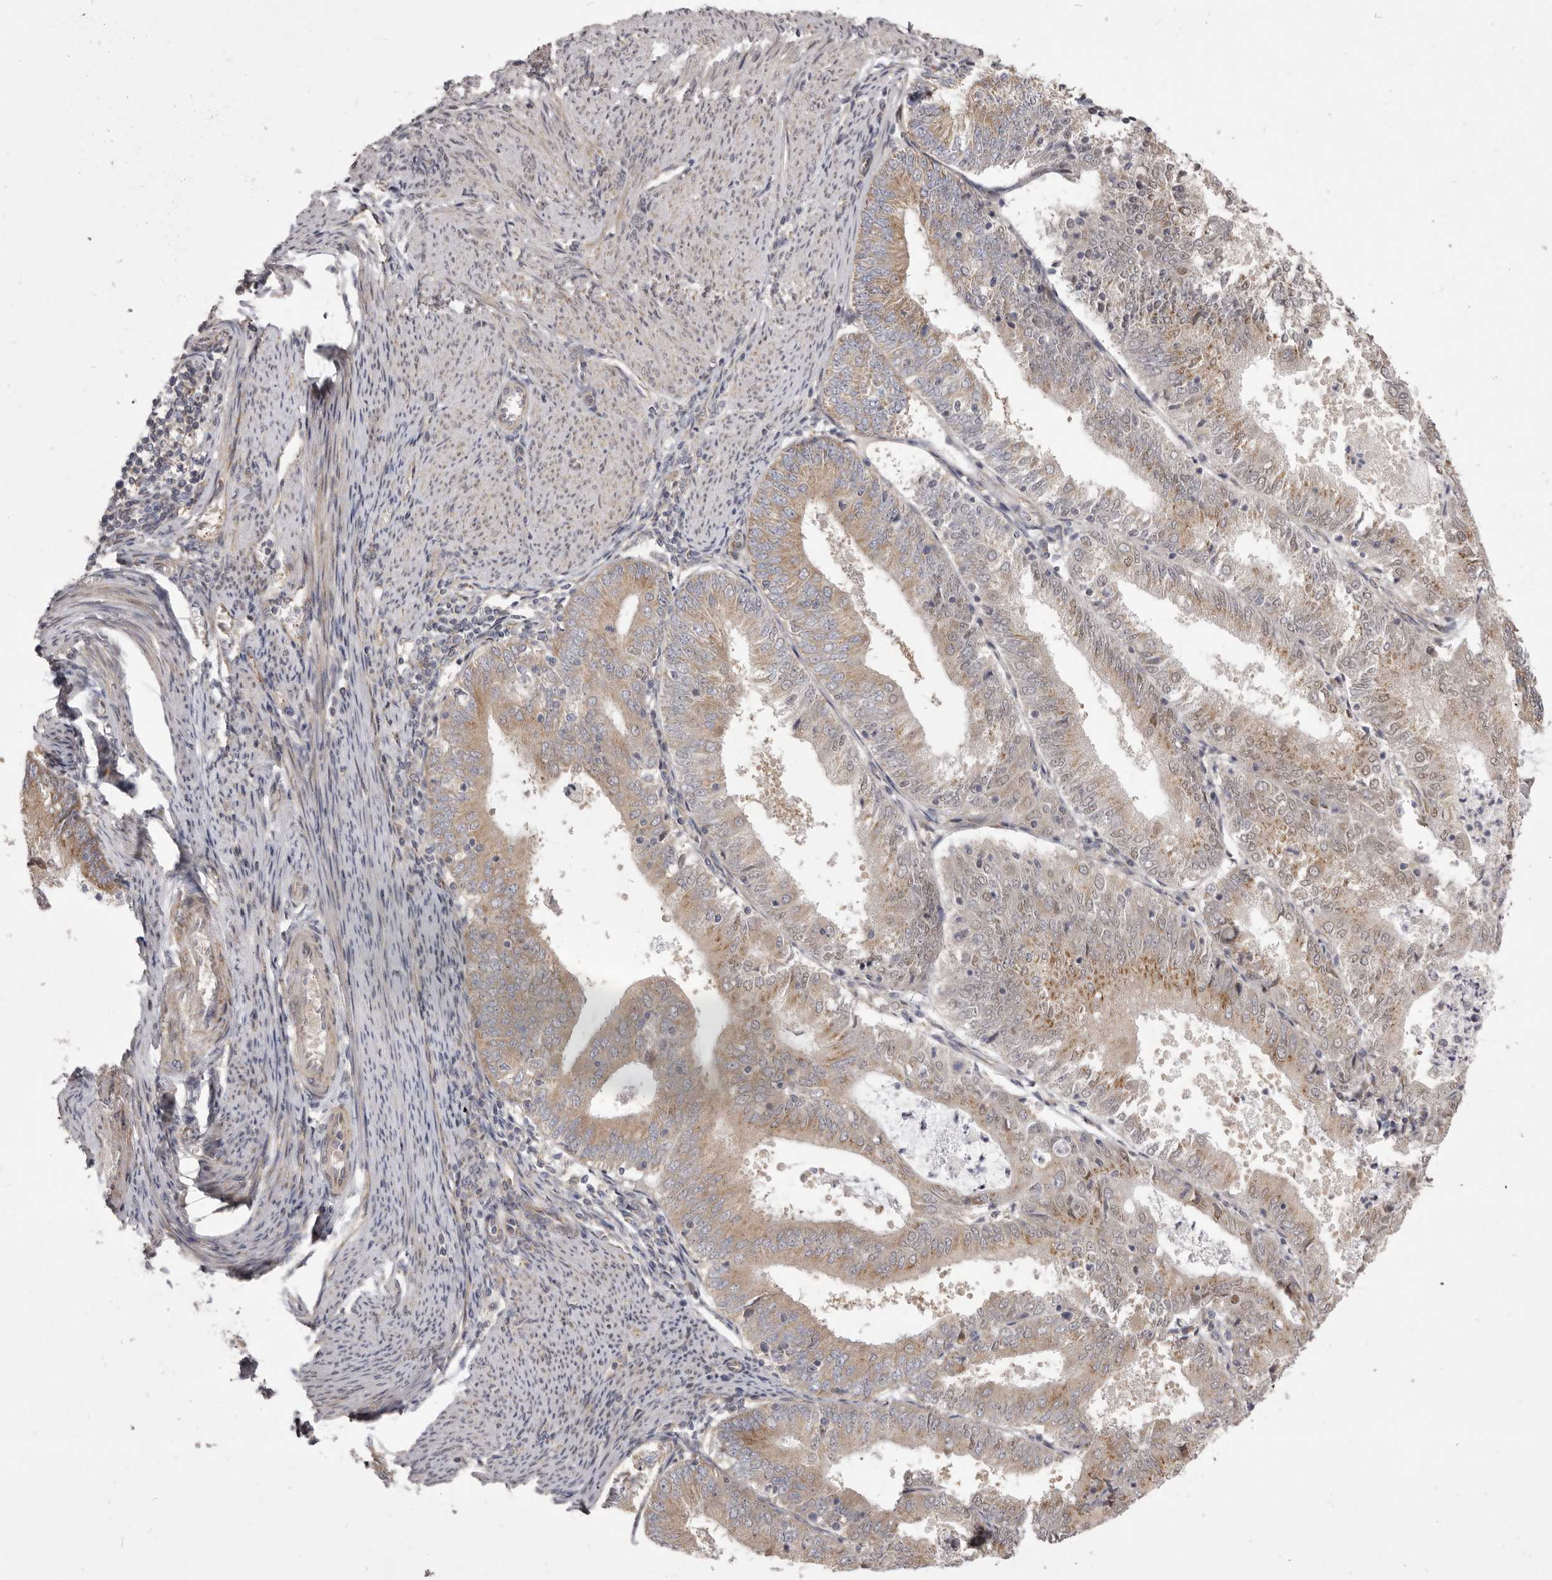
{"staining": {"intensity": "moderate", "quantity": ">75%", "location": "cytoplasmic/membranous"}, "tissue": "endometrial cancer", "cell_type": "Tumor cells", "image_type": "cancer", "snomed": [{"axis": "morphology", "description": "Adenocarcinoma, NOS"}, {"axis": "topography", "description": "Endometrium"}], "caption": "Endometrial adenocarcinoma tissue reveals moderate cytoplasmic/membranous staining in about >75% of tumor cells, visualized by immunohistochemistry.", "gene": "TBC1D8B", "patient": {"sex": "female", "age": 57}}